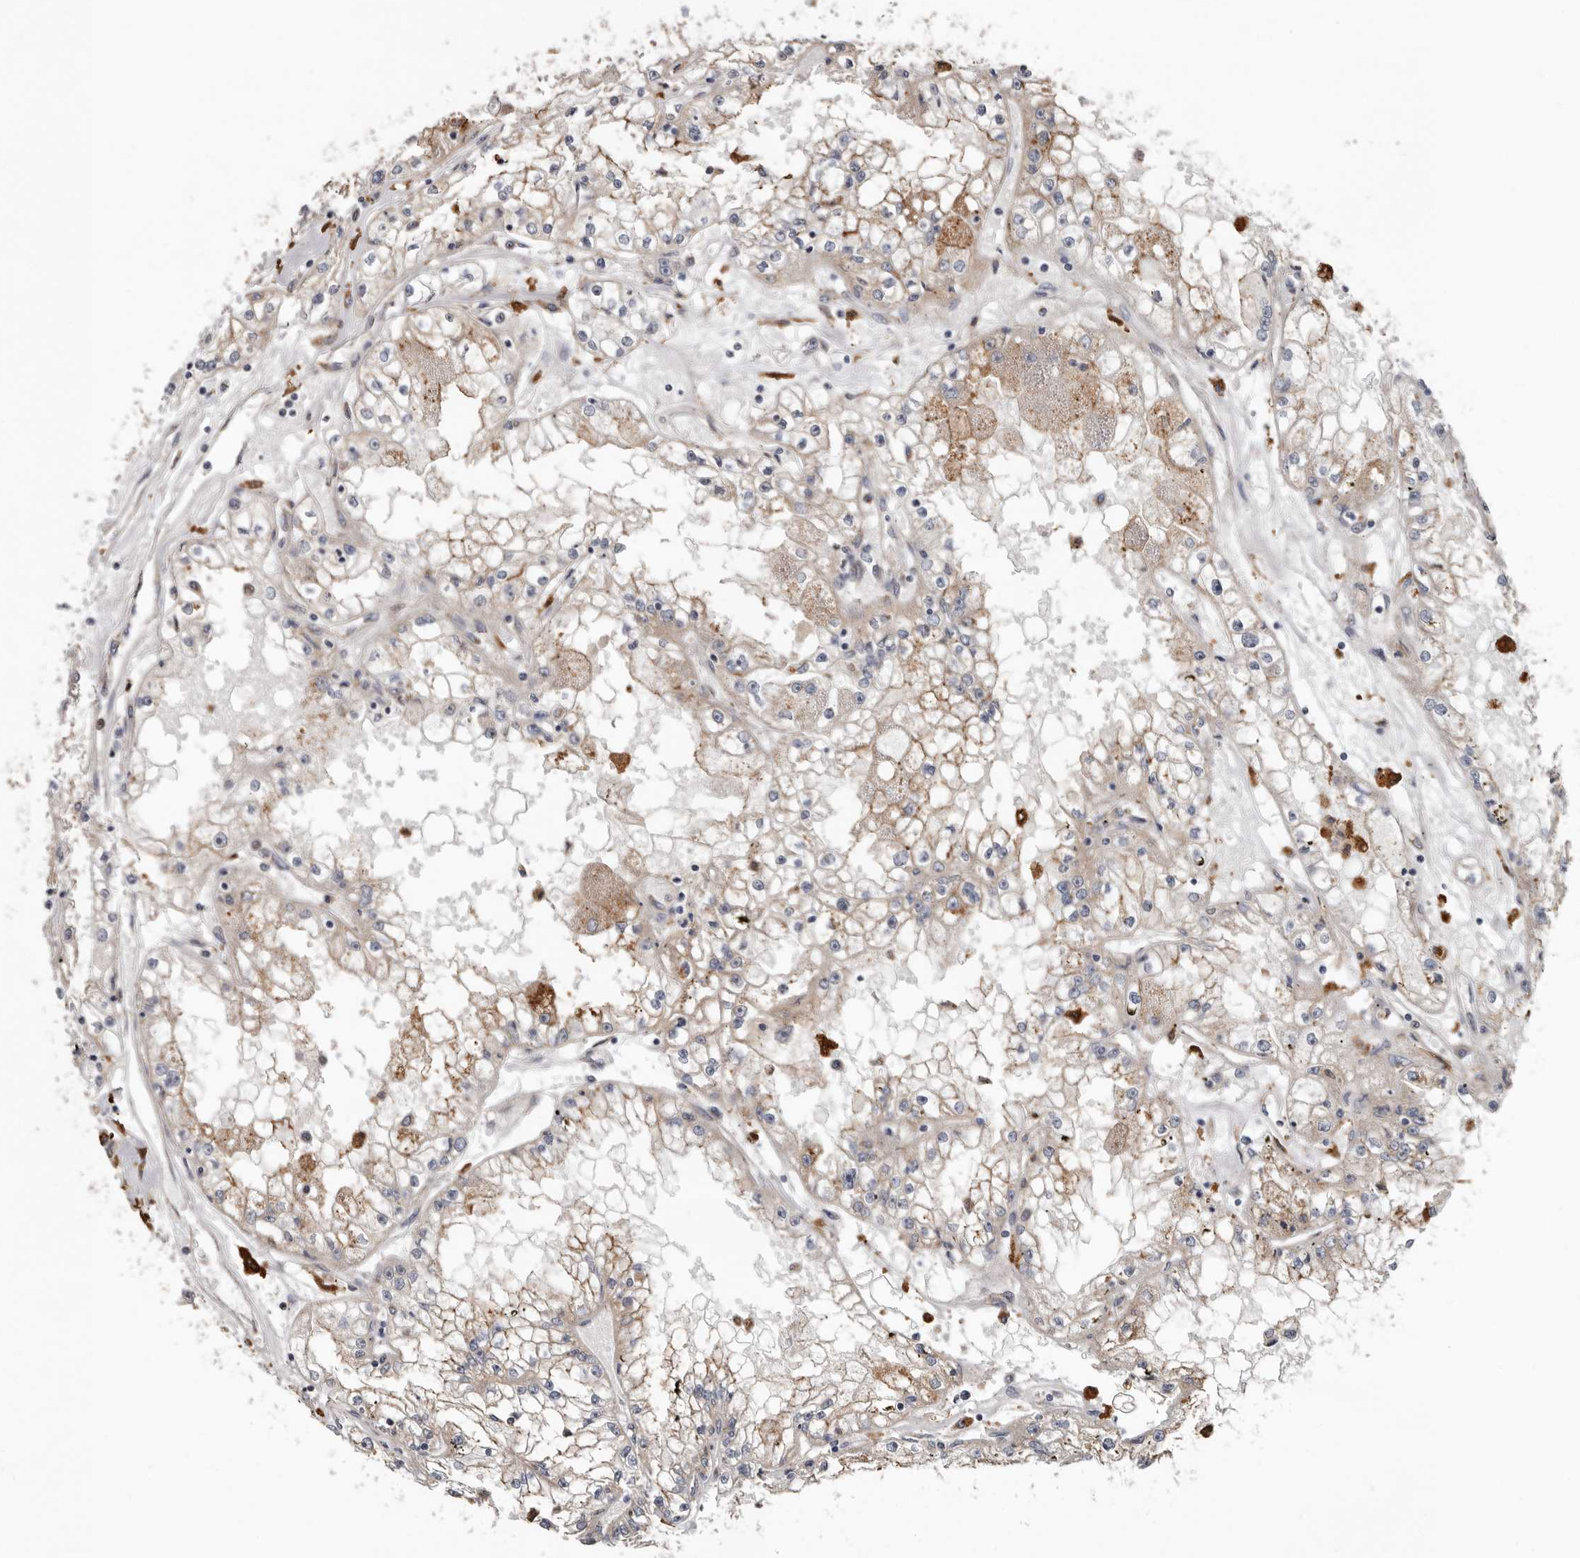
{"staining": {"intensity": "weak", "quantity": "<25%", "location": "cytoplasmic/membranous"}, "tissue": "renal cancer", "cell_type": "Tumor cells", "image_type": "cancer", "snomed": [{"axis": "morphology", "description": "Adenocarcinoma, NOS"}, {"axis": "topography", "description": "Kidney"}], "caption": "High power microscopy image of an immunohistochemistry micrograph of adenocarcinoma (renal), revealing no significant expression in tumor cells.", "gene": "MRPL18", "patient": {"sex": "male", "age": 56}}